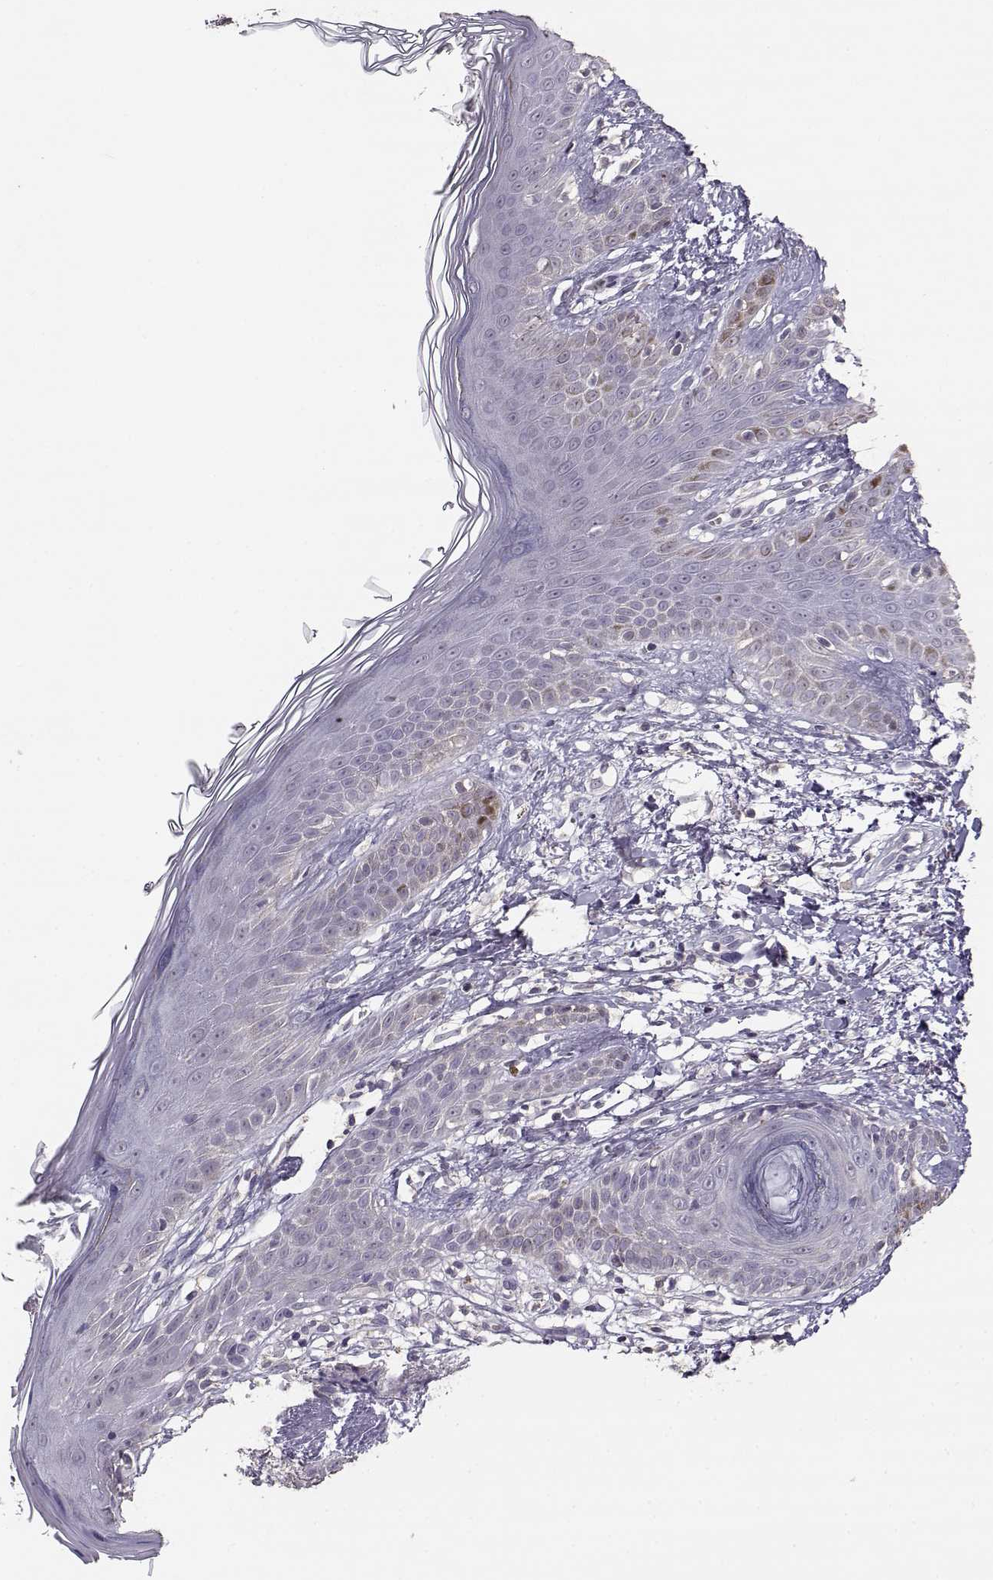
{"staining": {"intensity": "negative", "quantity": "none", "location": "none"}, "tissue": "skin cancer", "cell_type": "Tumor cells", "image_type": "cancer", "snomed": [{"axis": "morphology", "description": "Basal cell carcinoma"}, {"axis": "topography", "description": "Skin"}], "caption": "Immunohistochemical staining of skin basal cell carcinoma reveals no significant positivity in tumor cells.", "gene": "UROC1", "patient": {"sex": "male", "age": 85}}